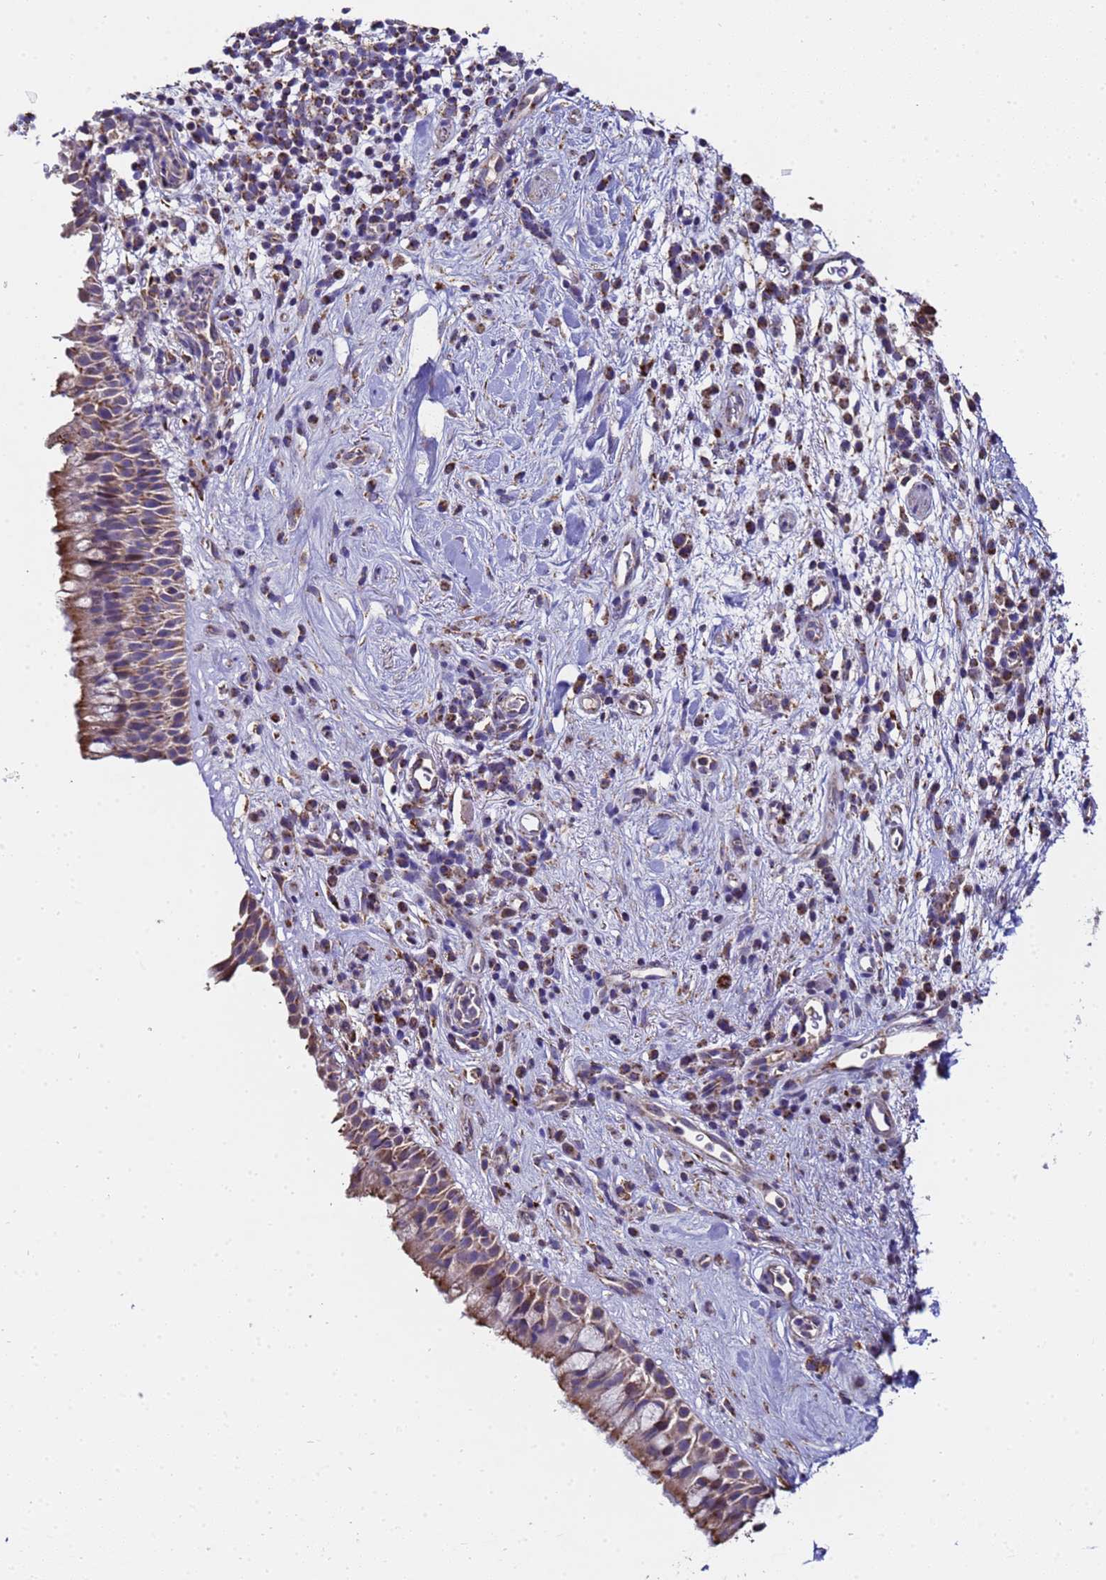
{"staining": {"intensity": "strong", "quantity": ">75%", "location": "cytoplasmic/membranous"}, "tissue": "nasopharynx", "cell_type": "Respiratory epithelial cells", "image_type": "normal", "snomed": [{"axis": "morphology", "description": "Normal tissue, NOS"}, {"axis": "morphology", "description": "Squamous cell carcinoma, NOS"}, {"axis": "topography", "description": "Nasopharynx"}, {"axis": "topography", "description": "Head-Neck"}], "caption": "A high-resolution micrograph shows immunohistochemistry staining of normal nasopharynx, which displays strong cytoplasmic/membranous staining in approximately >75% of respiratory epithelial cells.", "gene": "MRPS12", "patient": {"sex": "male", "age": 85}}